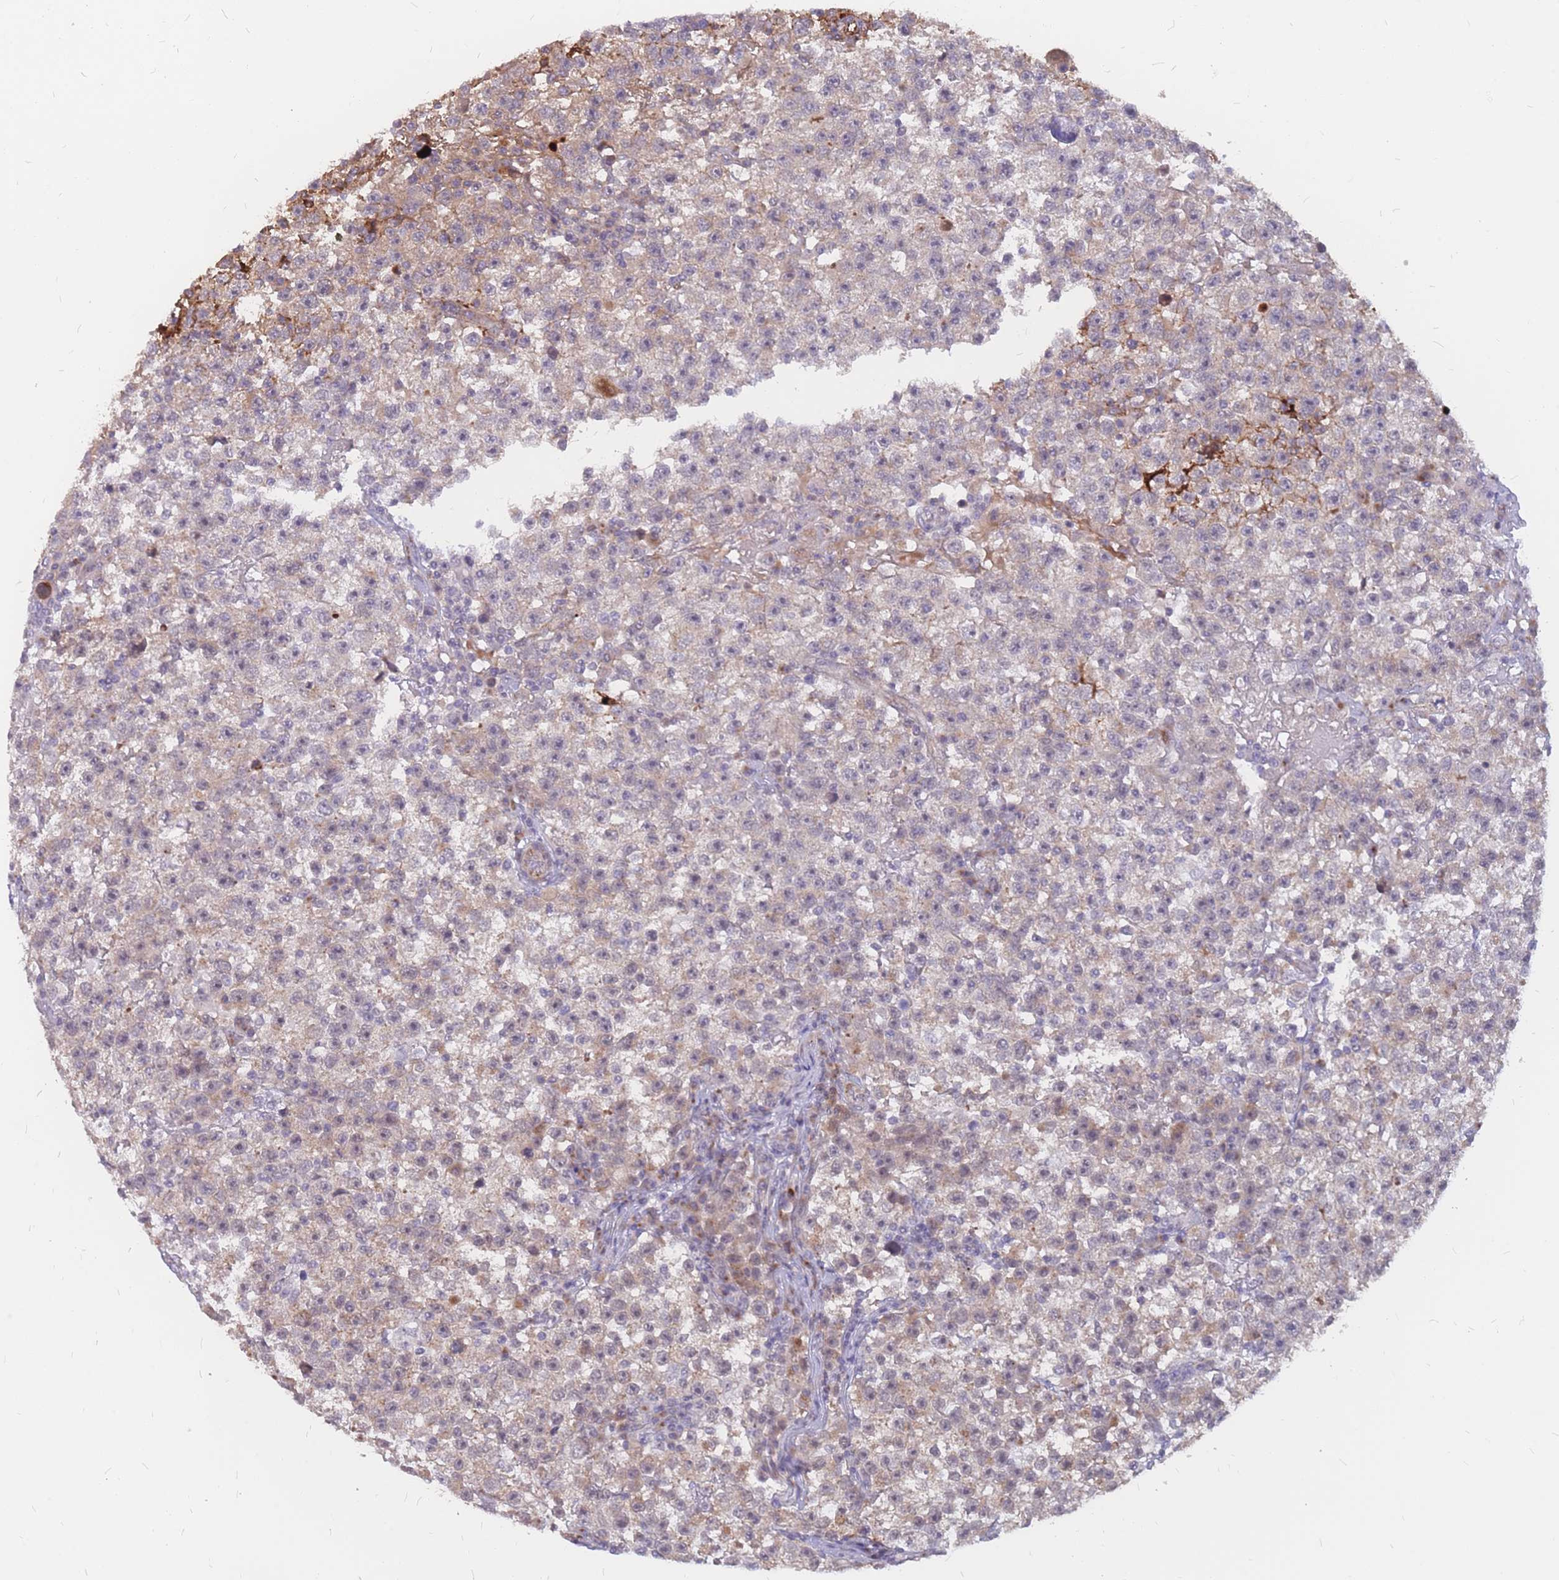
{"staining": {"intensity": "weak", "quantity": "25%-75%", "location": "cytoplasmic/membranous"}, "tissue": "testis cancer", "cell_type": "Tumor cells", "image_type": "cancer", "snomed": [{"axis": "morphology", "description": "Seminoma, NOS"}, {"axis": "topography", "description": "Testis"}], "caption": "Immunohistochemical staining of testis cancer demonstrates low levels of weak cytoplasmic/membranous positivity in approximately 25%-75% of tumor cells.", "gene": "ADD2", "patient": {"sex": "male", "age": 22}}